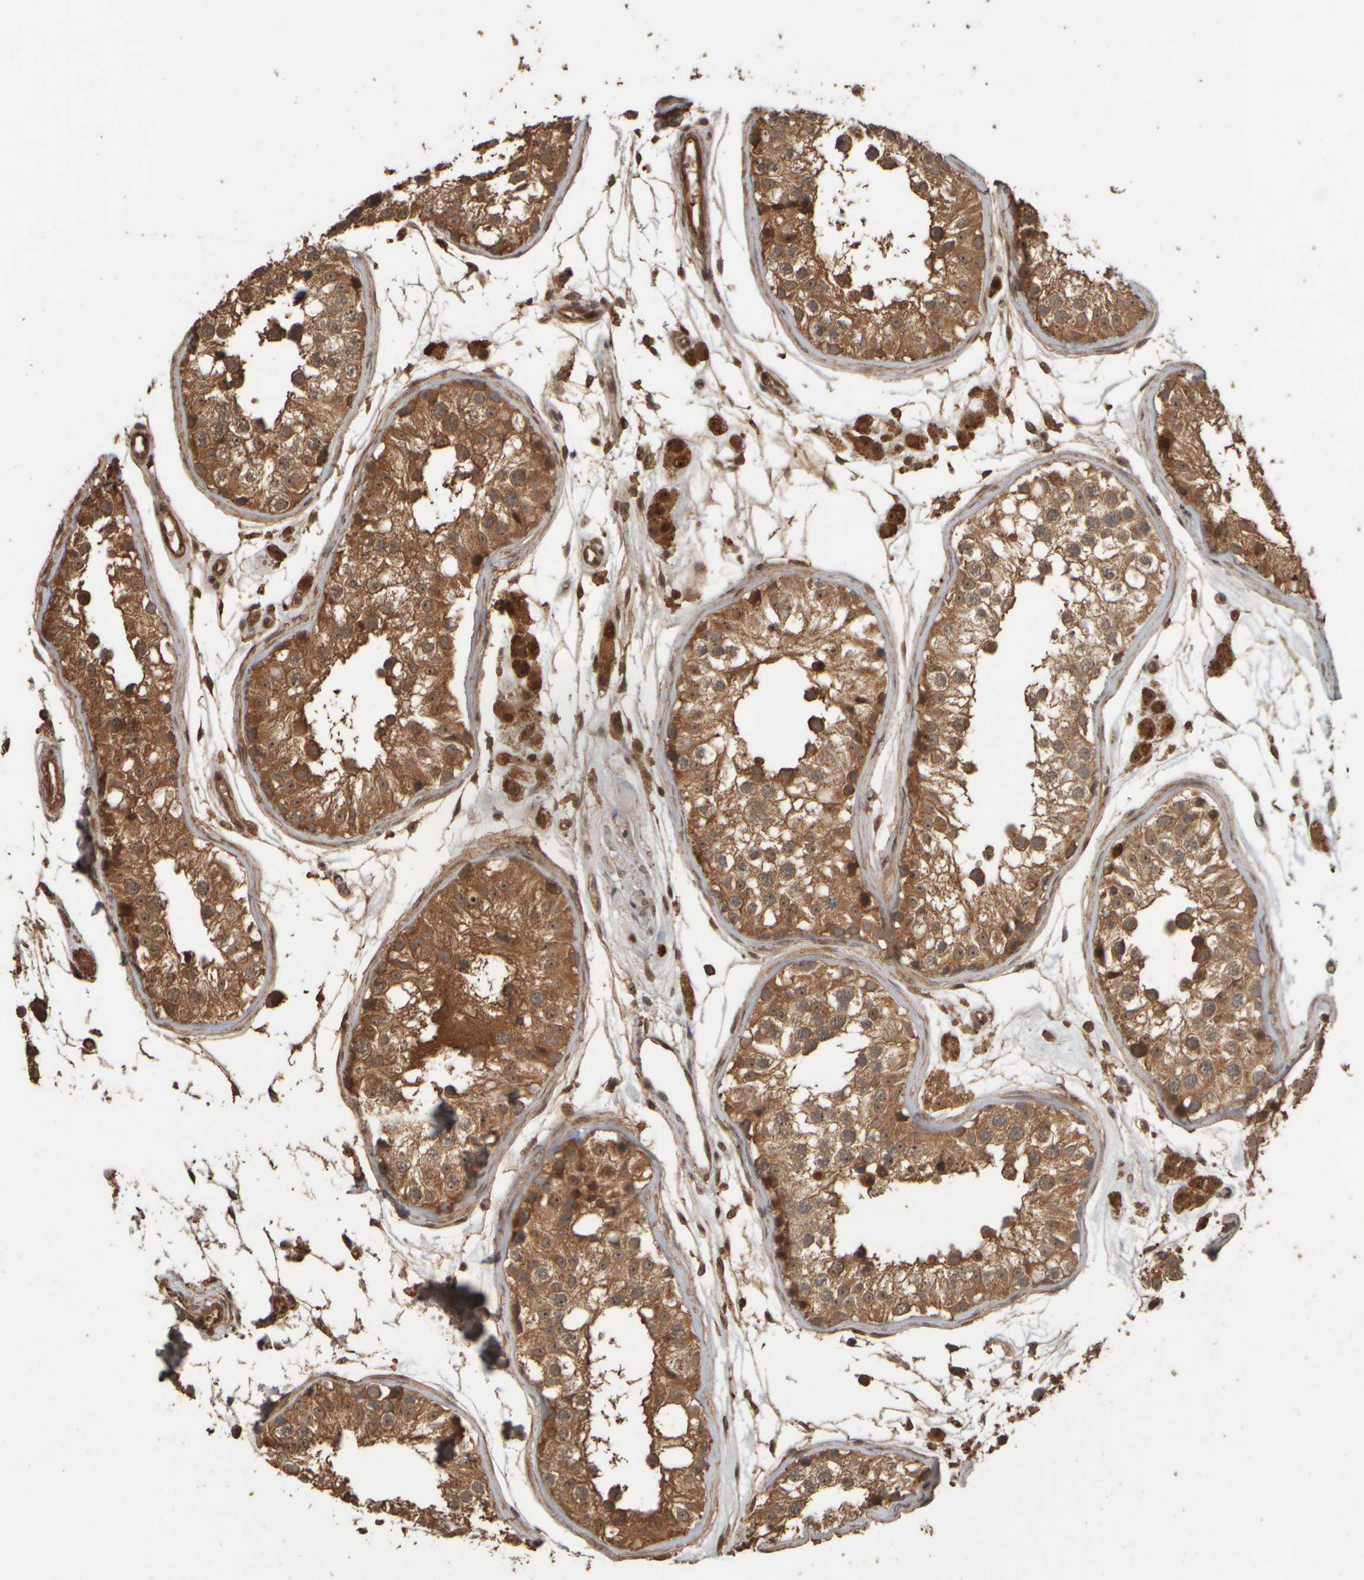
{"staining": {"intensity": "moderate", "quantity": ">75%", "location": "cytoplasmic/membranous"}, "tissue": "testis", "cell_type": "Cells in seminiferous ducts", "image_type": "normal", "snomed": [{"axis": "morphology", "description": "Normal tissue, NOS"}, {"axis": "morphology", "description": "Adenocarcinoma, metastatic, NOS"}, {"axis": "topography", "description": "Testis"}], "caption": "Moderate cytoplasmic/membranous protein positivity is appreciated in approximately >75% of cells in seminiferous ducts in testis. (DAB = brown stain, brightfield microscopy at high magnification).", "gene": "SPHK1", "patient": {"sex": "male", "age": 26}}